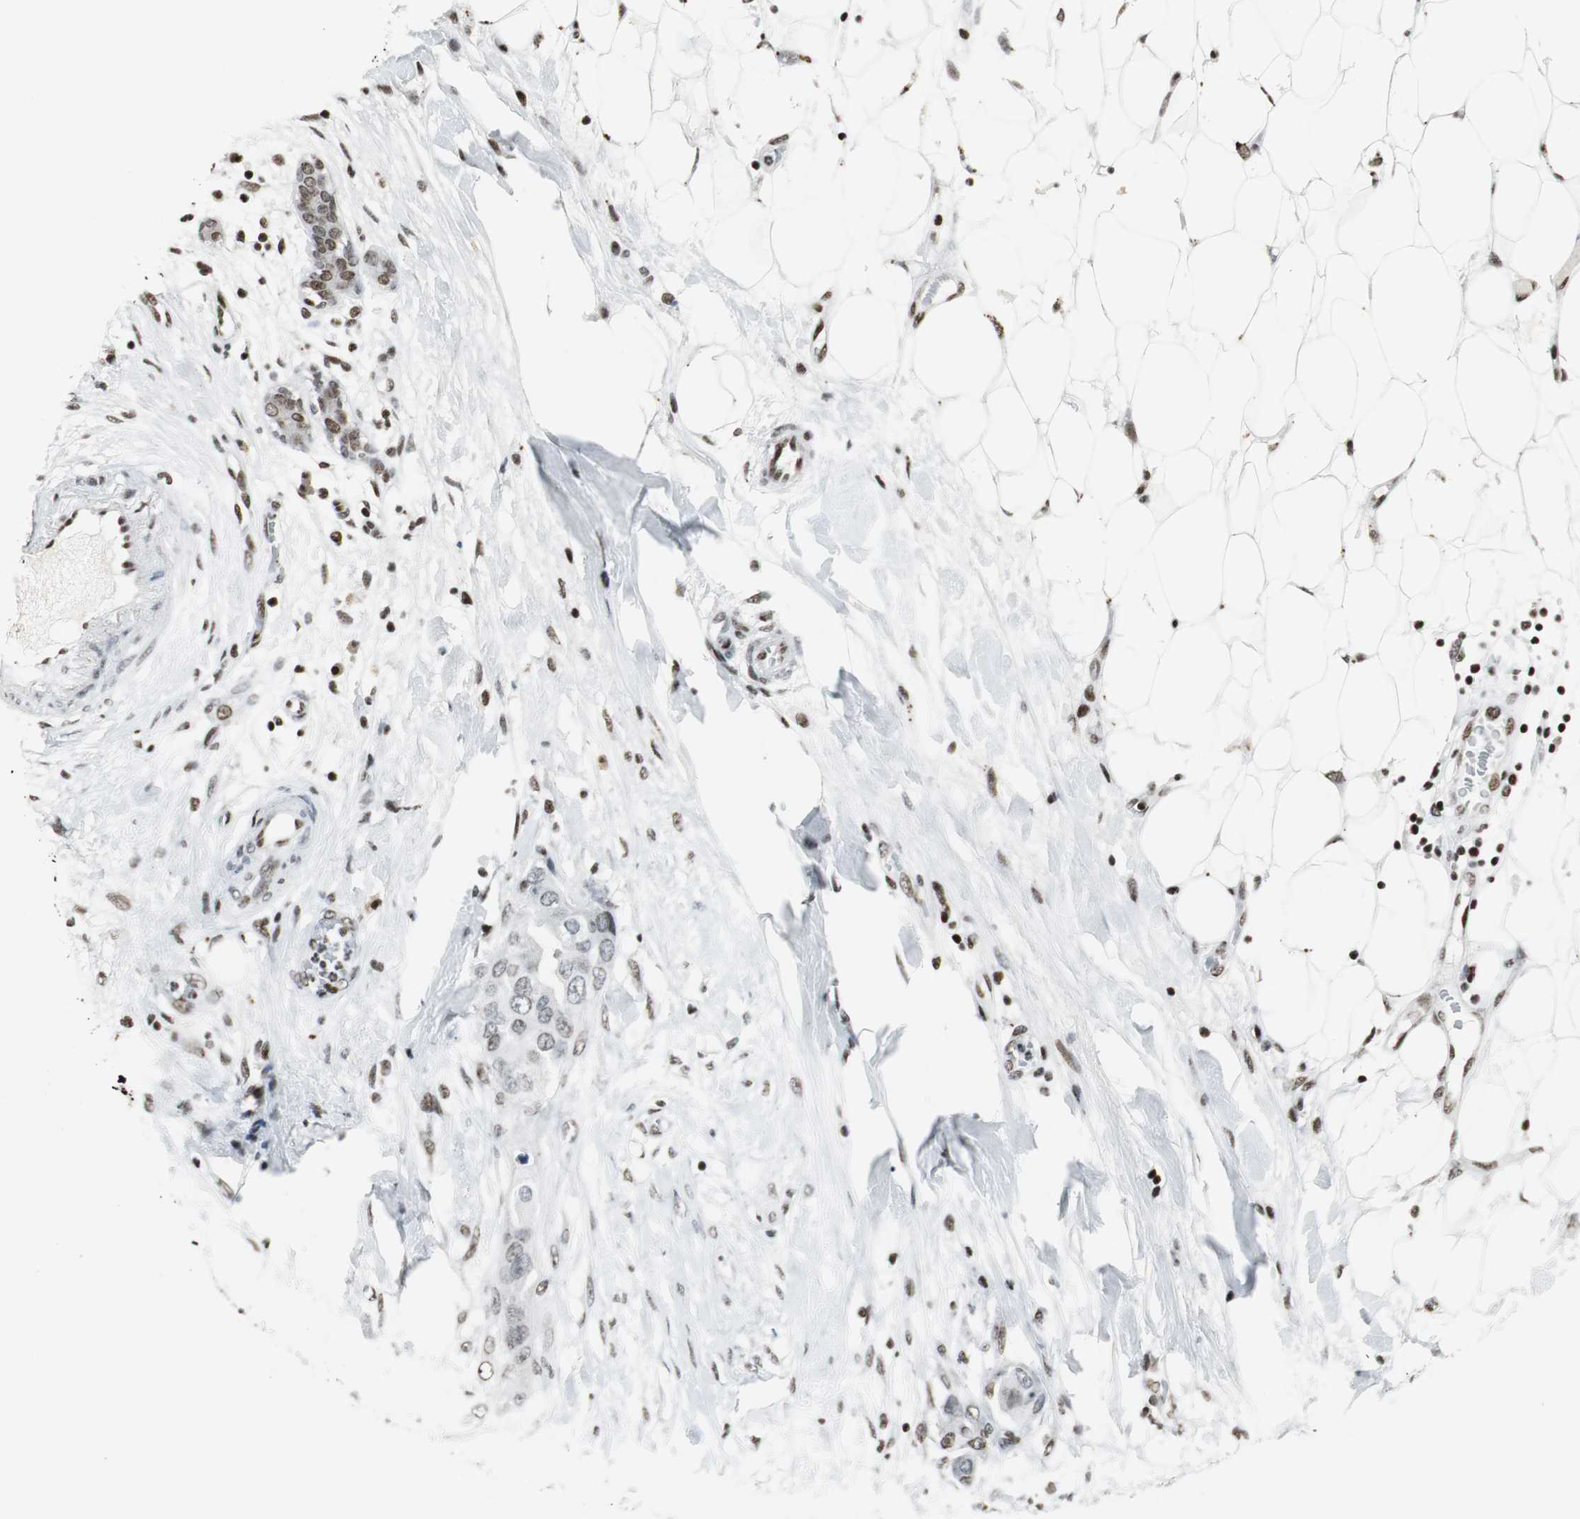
{"staining": {"intensity": "moderate", "quantity": "25%-75%", "location": "nuclear"}, "tissue": "breast cancer", "cell_type": "Tumor cells", "image_type": "cancer", "snomed": [{"axis": "morphology", "description": "Duct carcinoma"}, {"axis": "topography", "description": "Breast"}], "caption": "Immunohistochemical staining of breast cancer reveals medium levels of moderate nuclear positivity in approximately 25%-75% of tumor cells. The staining was performed using DAB (3,3'-diaminobenzidine) to visualize the protein expression in brown, while the nuclei were stained in blue with hematoxylin (Magnification: 20x).", "gene": "RBBP4", "patient": {"sex": "female", "age": 40}}